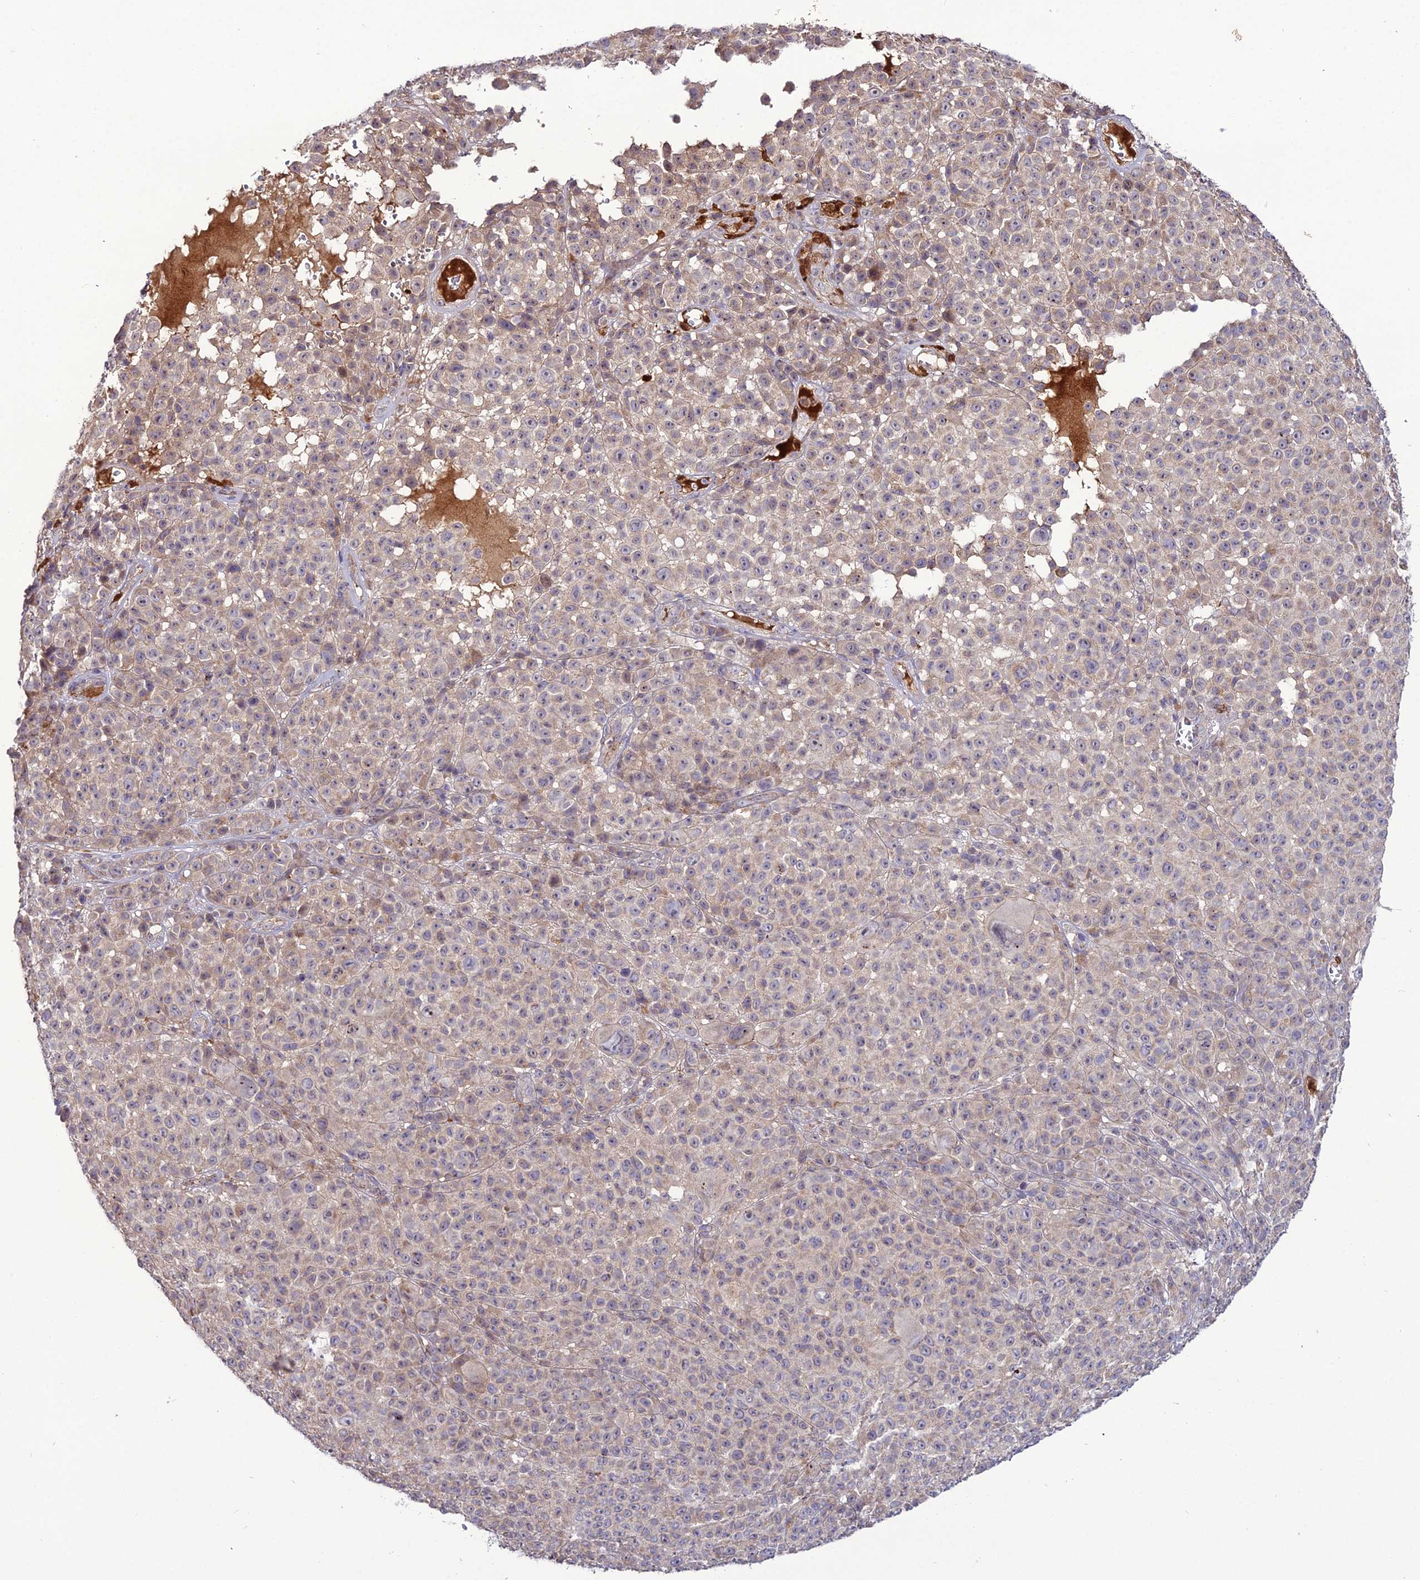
{"staining": {"intensity": "weak", "quantity": "25%-75%", "location": "cytoplasmic/membranous"}, "tissue": "melanoma", "cell_type": "Tumor cells", "image_type": "cancer", "snomed": [{"axis": "morphology", "description": "Malignant melanoma, NOS"}, {"axis": "topography", "description": "Skin"}], "caption": "High-power microscopy captured an immunohistochemistry photomicrograph of malignant melanoma, revealing weak cytoplasmic/membranous positivity in about 25%-75% of tumor cells.", "gene": "EID2", "patient": {"sex": "female", "age": 94}}